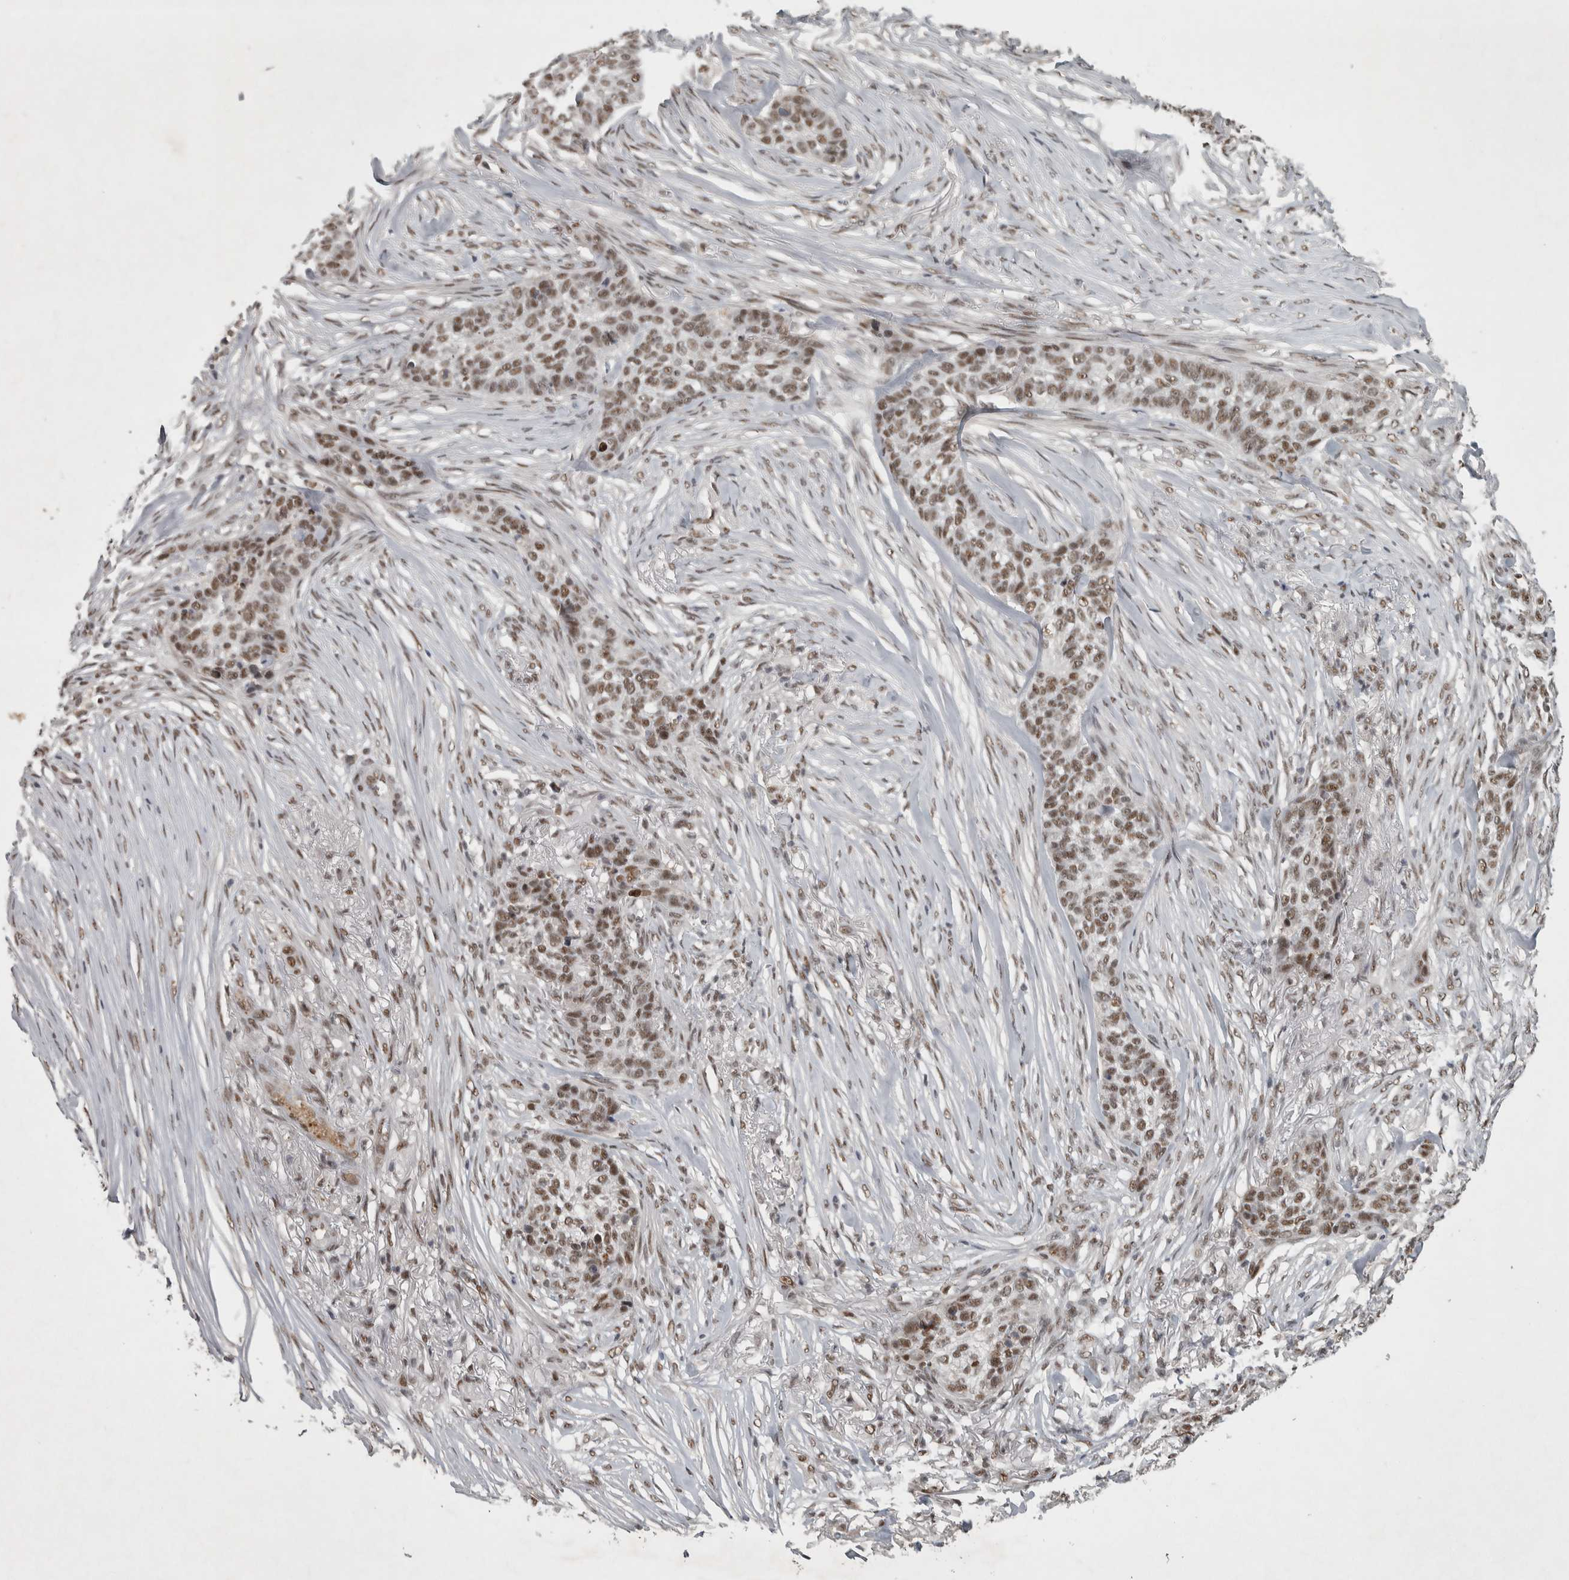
{"staining": {"intensity": "moderate", "quantity": ">75%", "location": "nuclear"}, "tissue": "skin cancer", "cell_type": "Tumor cells", "image_type": "cancer", "snomed": [{"axis": "morphology", "description": "Basal cell carcinoma"}, {"axis": "topography", "description": "Skin"}], "caption": "Human basal cell carcinoma (skin) stained with a brown dye demonstrates moderate nuclear positive positivity in approximately >75% of tumor cells.", "gene": "DDX42", "patient": {"sex": "male", "age": 85}}